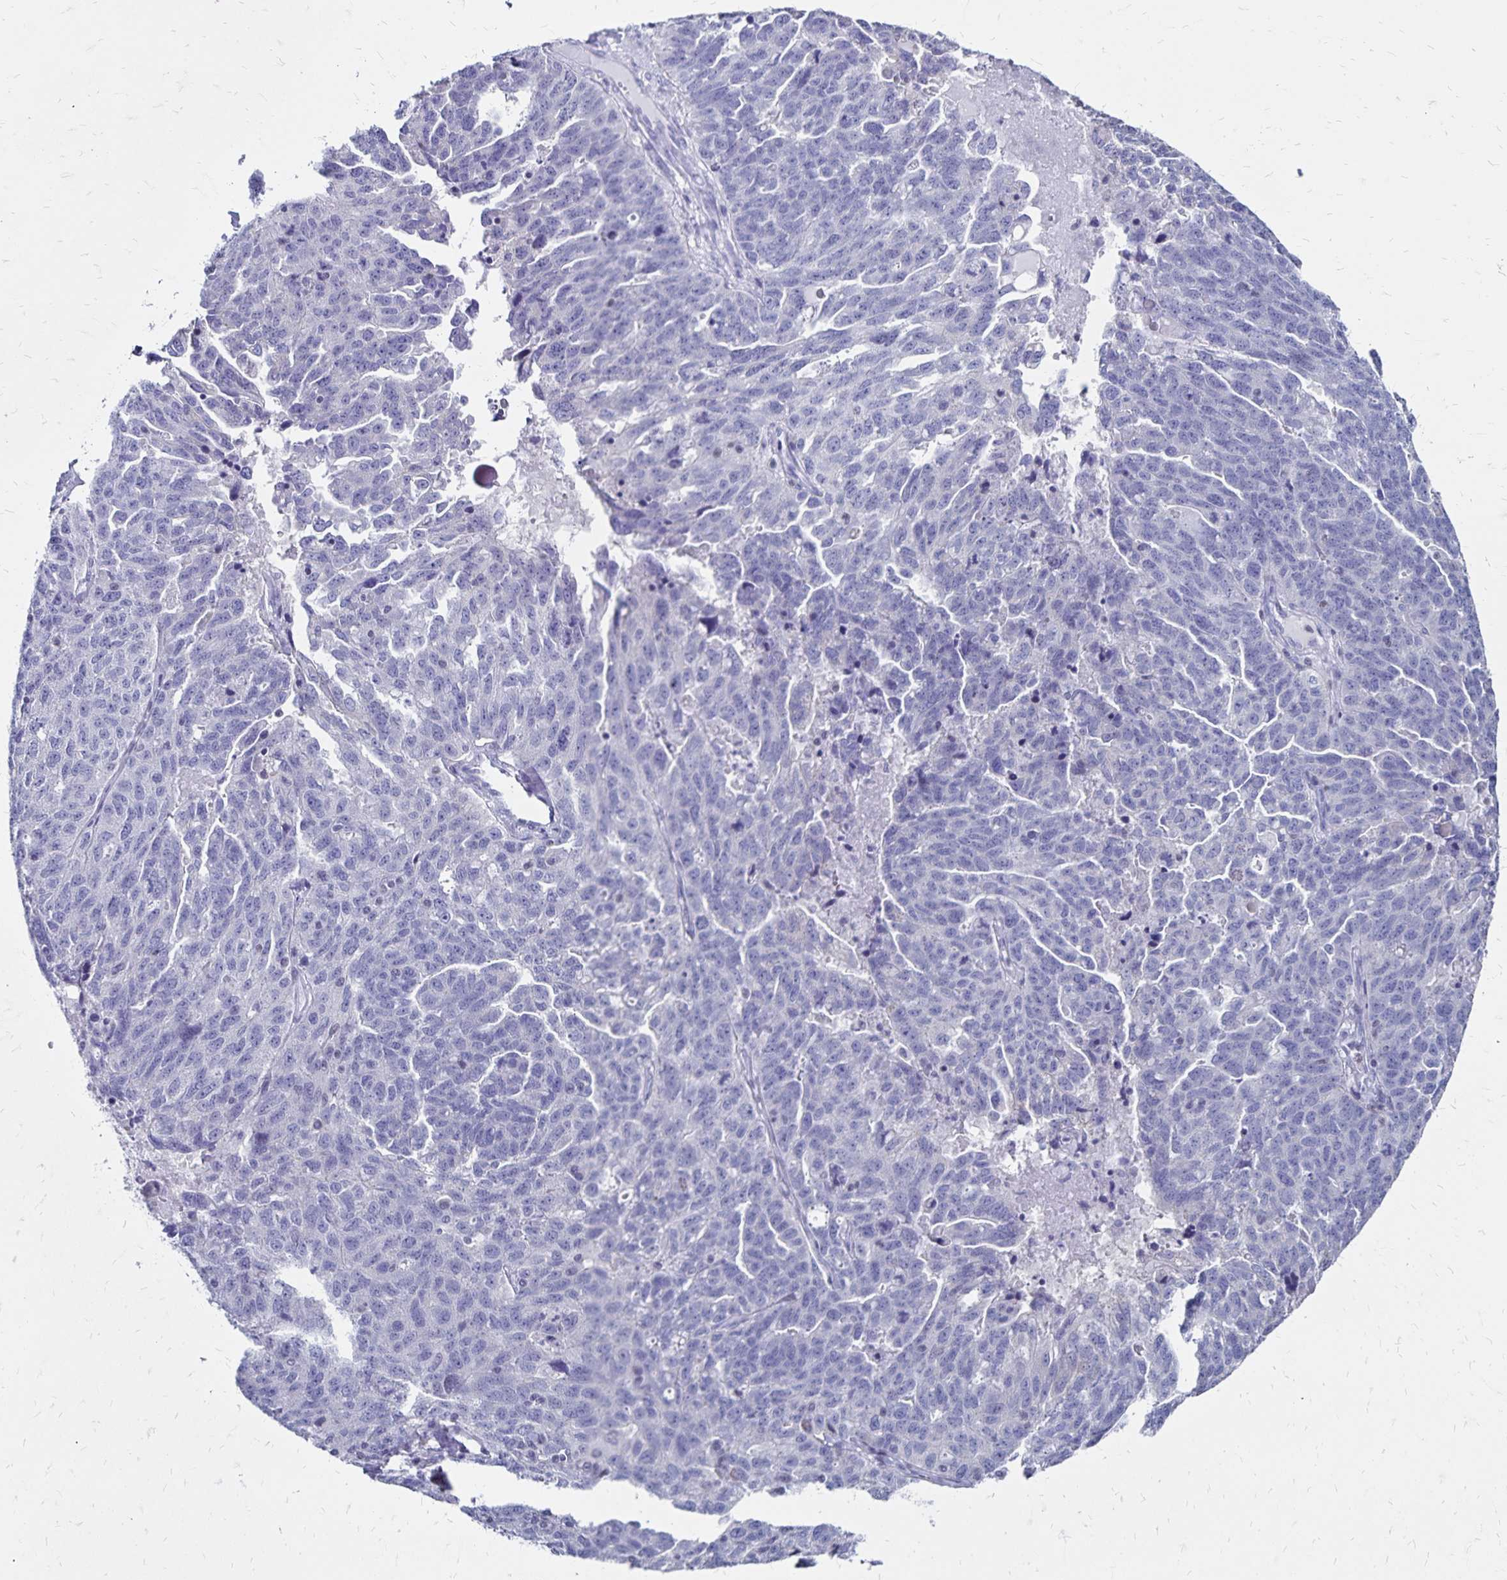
{"staining": {"intensity": "negative", "quantity": "none", "location": "none"}, "tissue": "ovarian cancer", "cell_type": "Tumor cells", "image_type": "cancer", "snomed": [{"axis": "morphology", "description": "Cystadenocarcinoma, serous, NOS"}, {"axis": "topography", "description": "Ovary"}], "caption": "Tumor cells show no significant protein positivity in ovarian cancer. (Brightfield microscopy of DAB (3,3'-diaminobenzidine) immunohistochemistry (IHC) at high magnification).", "gene": "IKZF1", "patient": {"sex": "female", "age": 71}}